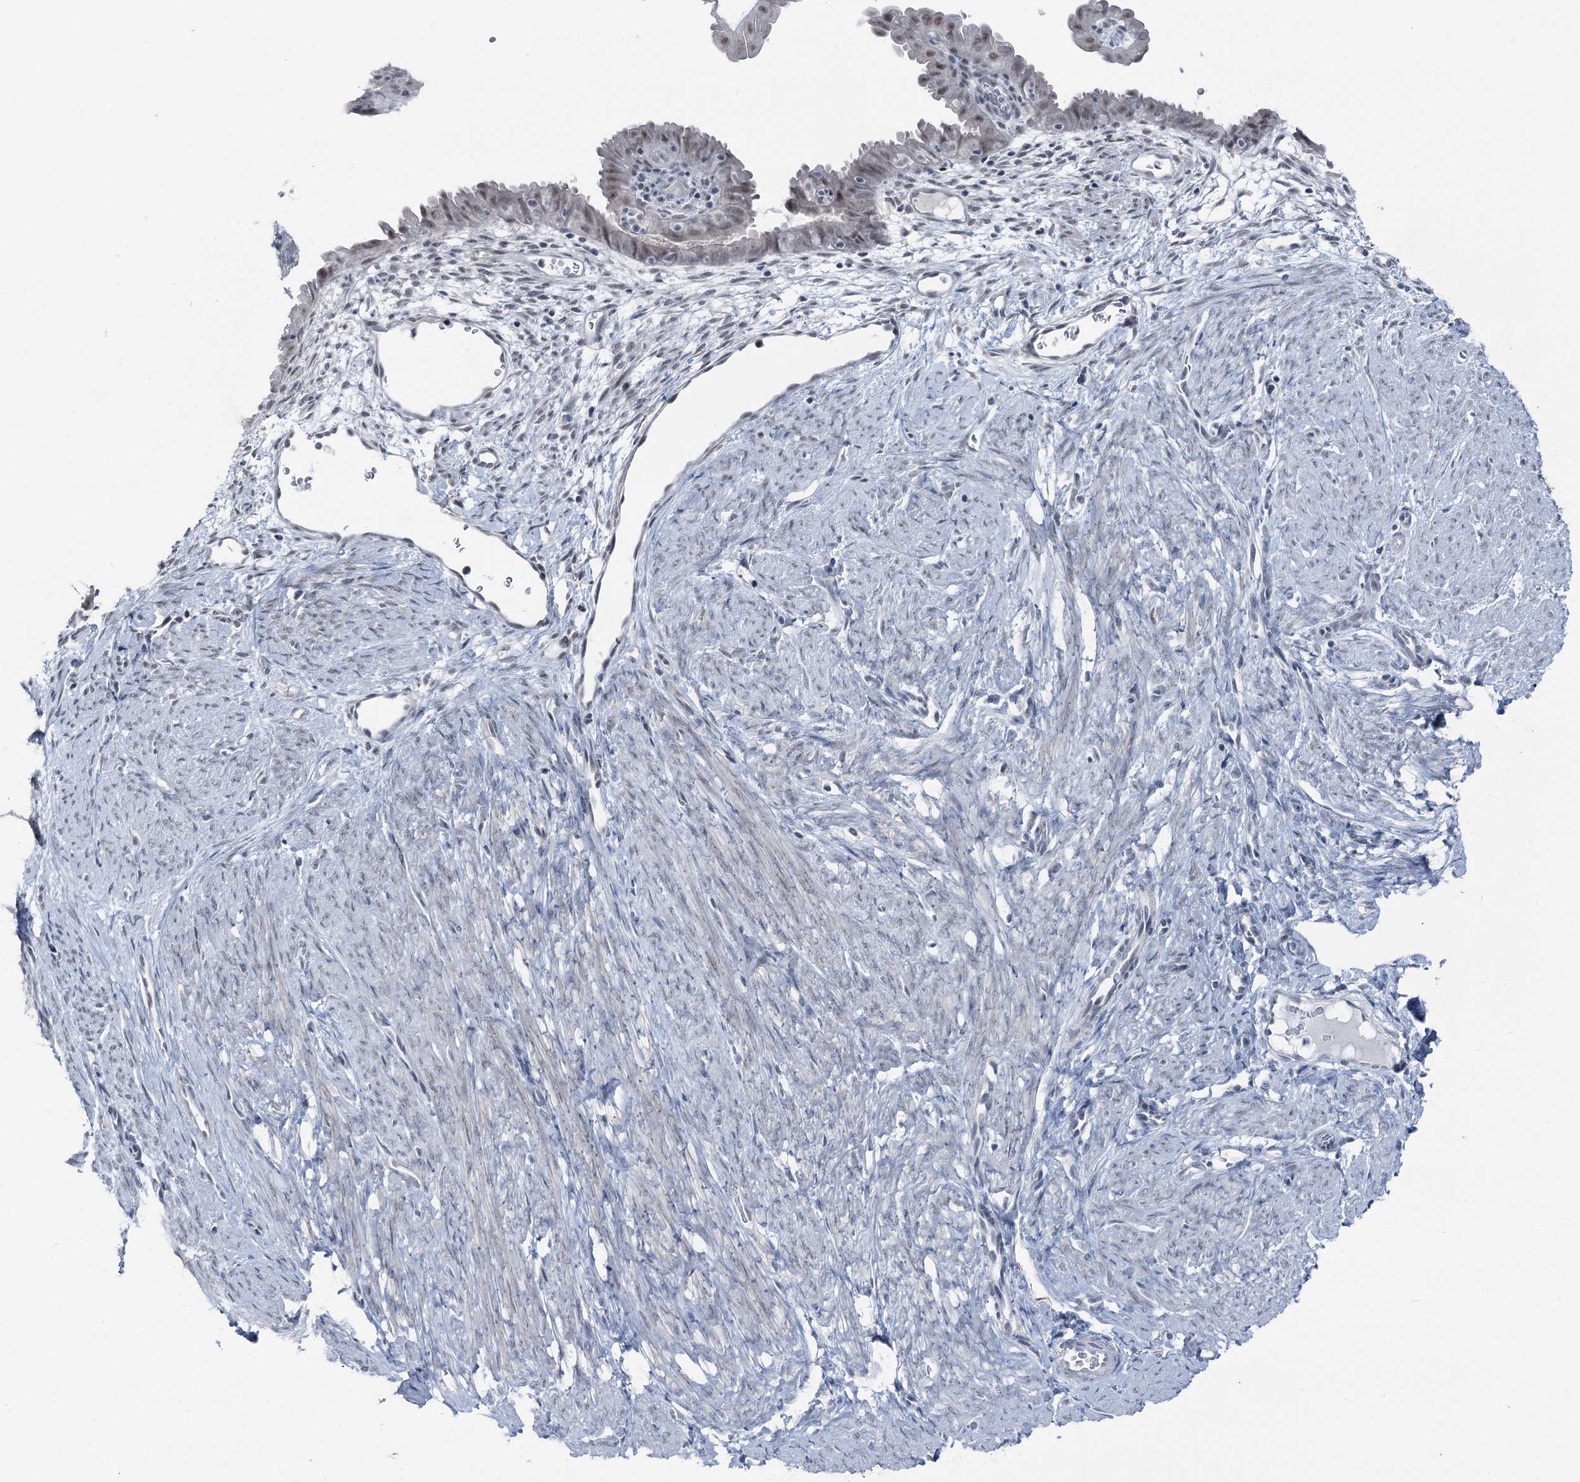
{"staining": {"intensity": "negative", "quantity": "none", "location": "none"}, "tissue": "endometrial cancer", "cell_type": "Tumor cells", "image_type": "cancer", "snomed": [{"axis": "morphology", "description": "Adenocarcinoma, NOS"}, {"axis": "topography", "description": "Endometrium"}], "caption": "Image shows no protein positivity in tumor cells of endometrial cancer tissue.", "gene": "STEEP1", "patient": {"sex": "female", "age": 51}}